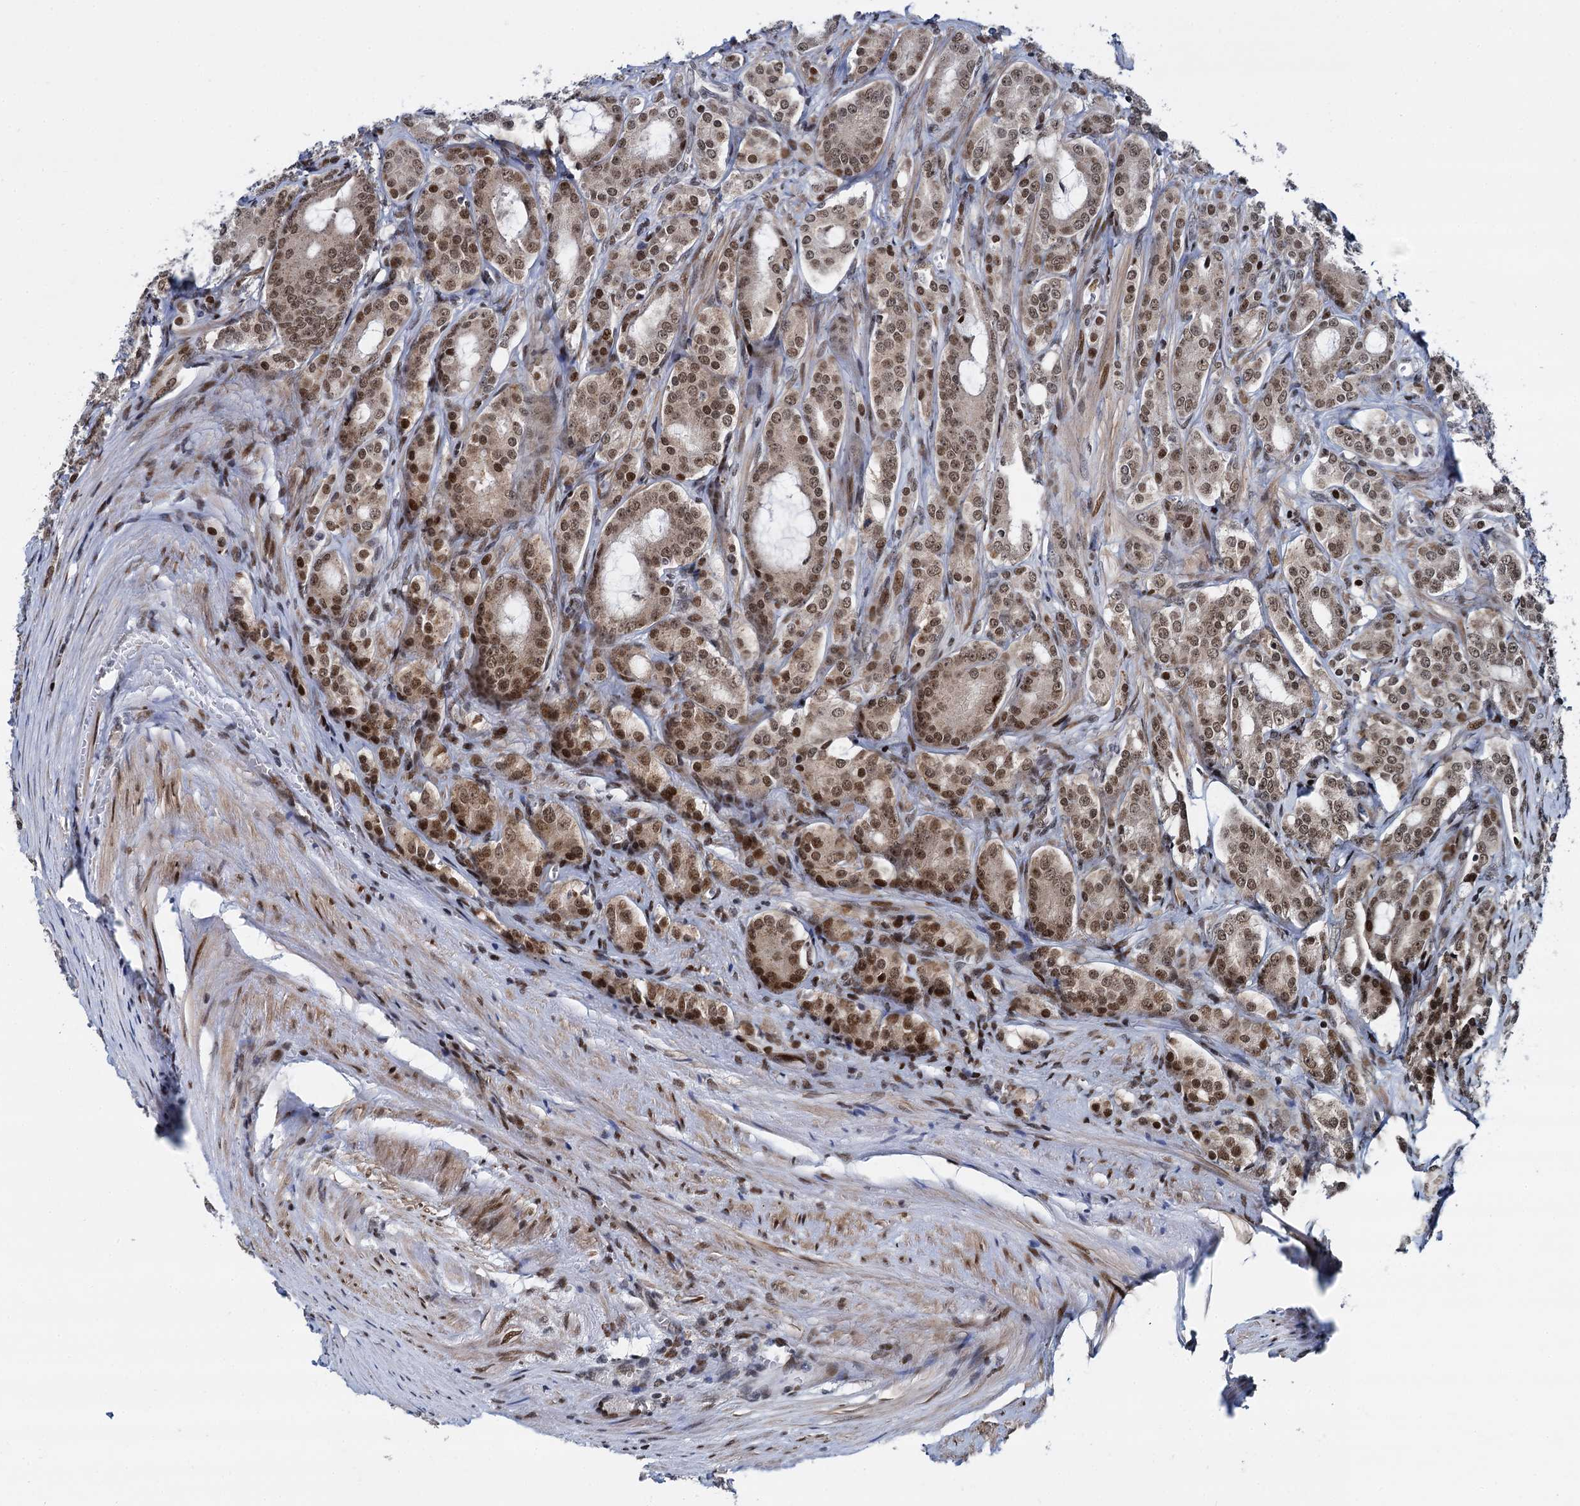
{"staining": {"intensity": "moderate", "quantity": ">75%", "location": "nuclear"}, "tissue": "prostate cancer", "cell_type": "Tumor cells", "image_type": "cancer", "snomed": [{"axis": "morphology", "description": "Adenocarcinoma, High grade"}, {"axis": "topography", "description": "Prostate"}], "caption": "This micrograph shows immunohistochemistry staining of human prostate adenocarcinoma (high-grade), with medium moderate nuclear staining in about >75% of tumor cells.", "gene": "RUFY2", "patient": {"sex": "male", "age": 72}}